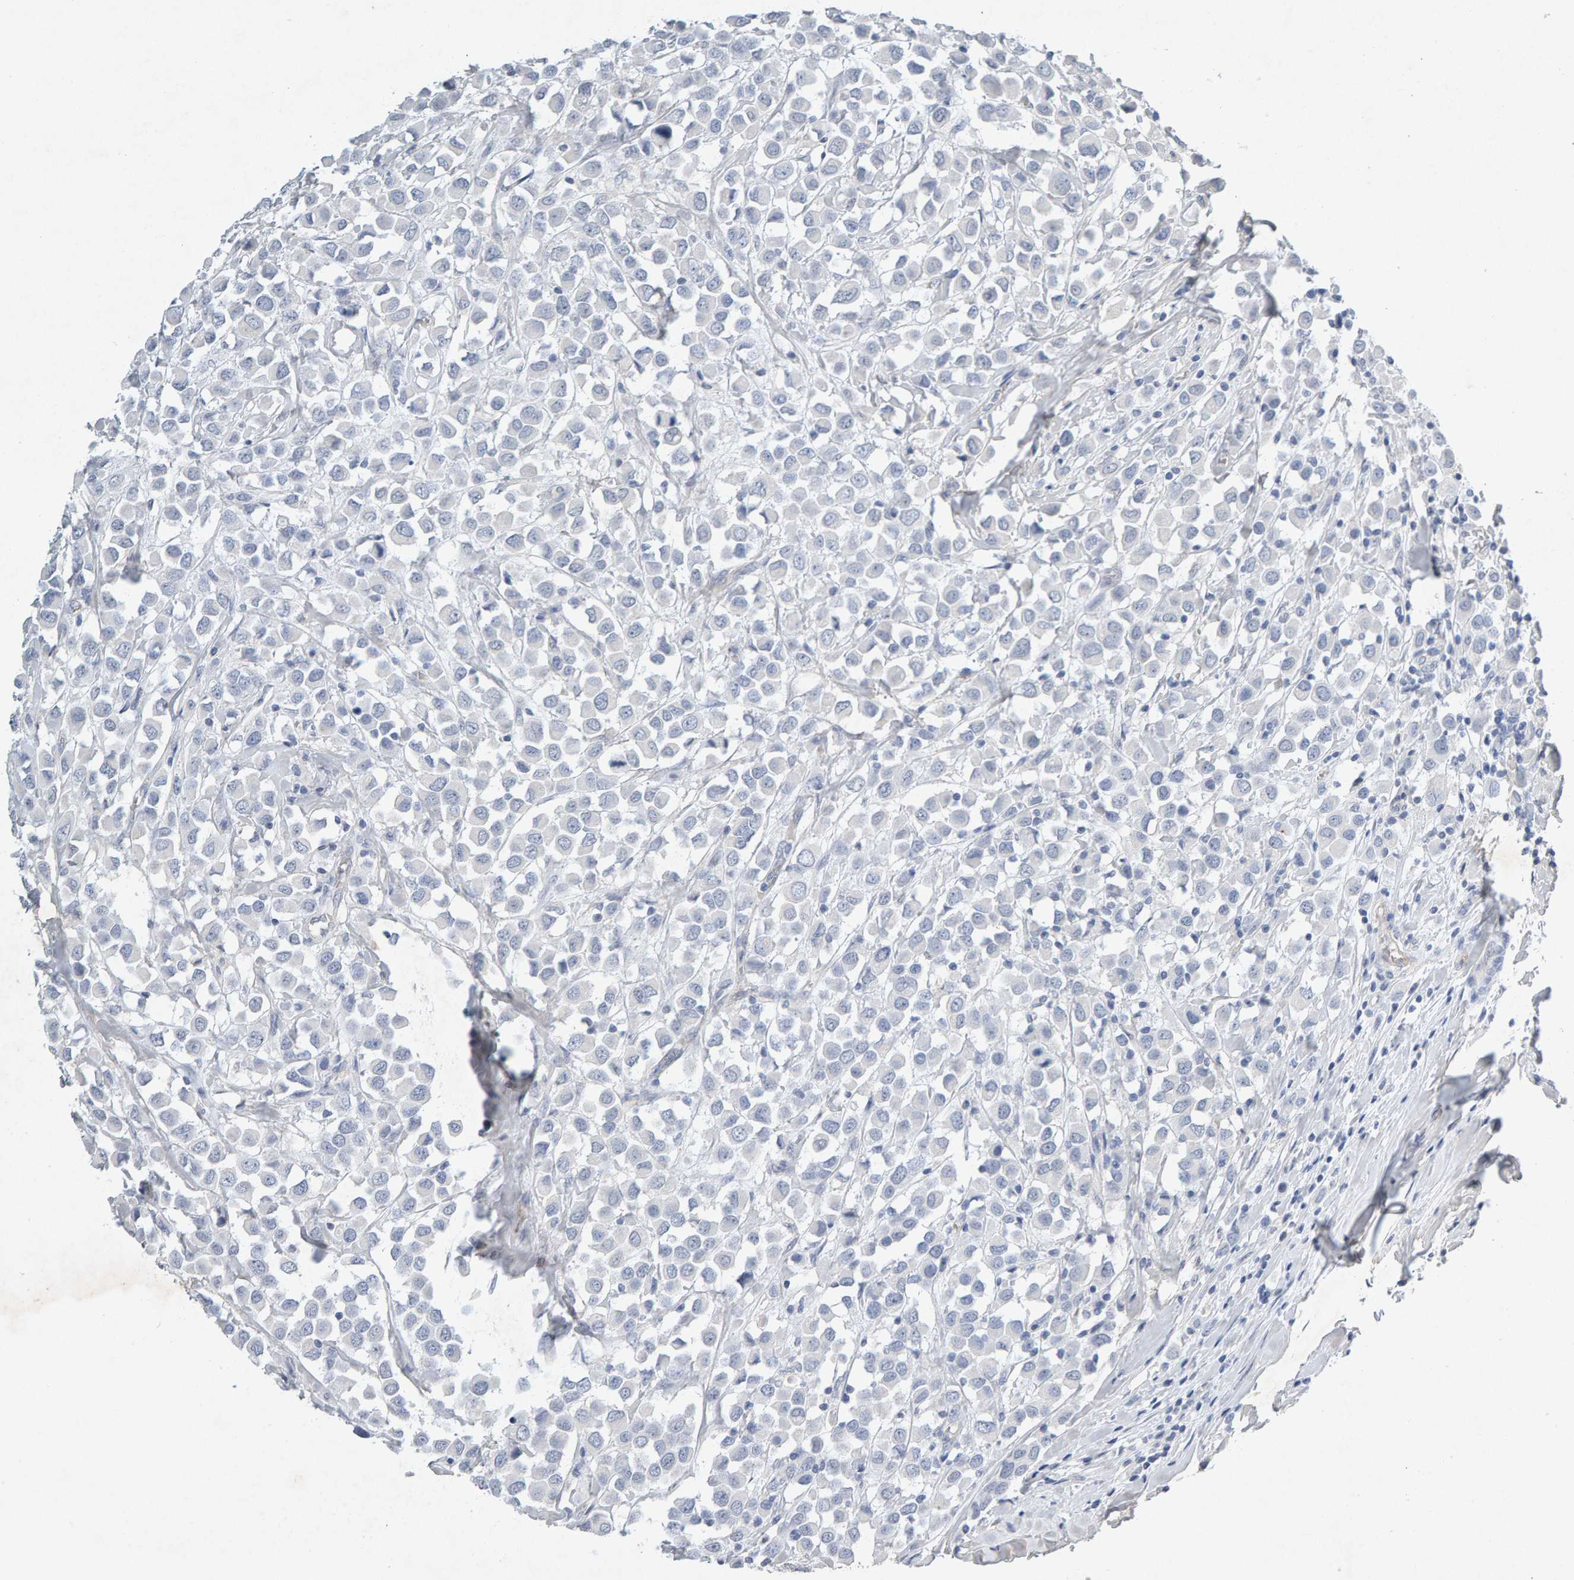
{"staining": {"intensity": "negative", "quantity": "none", "location": "none"}, "tissue": "breast cancer", "cell_type": "Tumor cells", "image_type": "cancer", "snomed": [{"axis": "morphology", "description": "Duct carcinoma"}, {"axis": "topography", "description": "Breast"}], "caption": "Tumor cells are negative for protein expression in human breast invasive ductal carcinoma.", "gene": "PTPRM", "patient": {"sex": "female", "age": 61}}